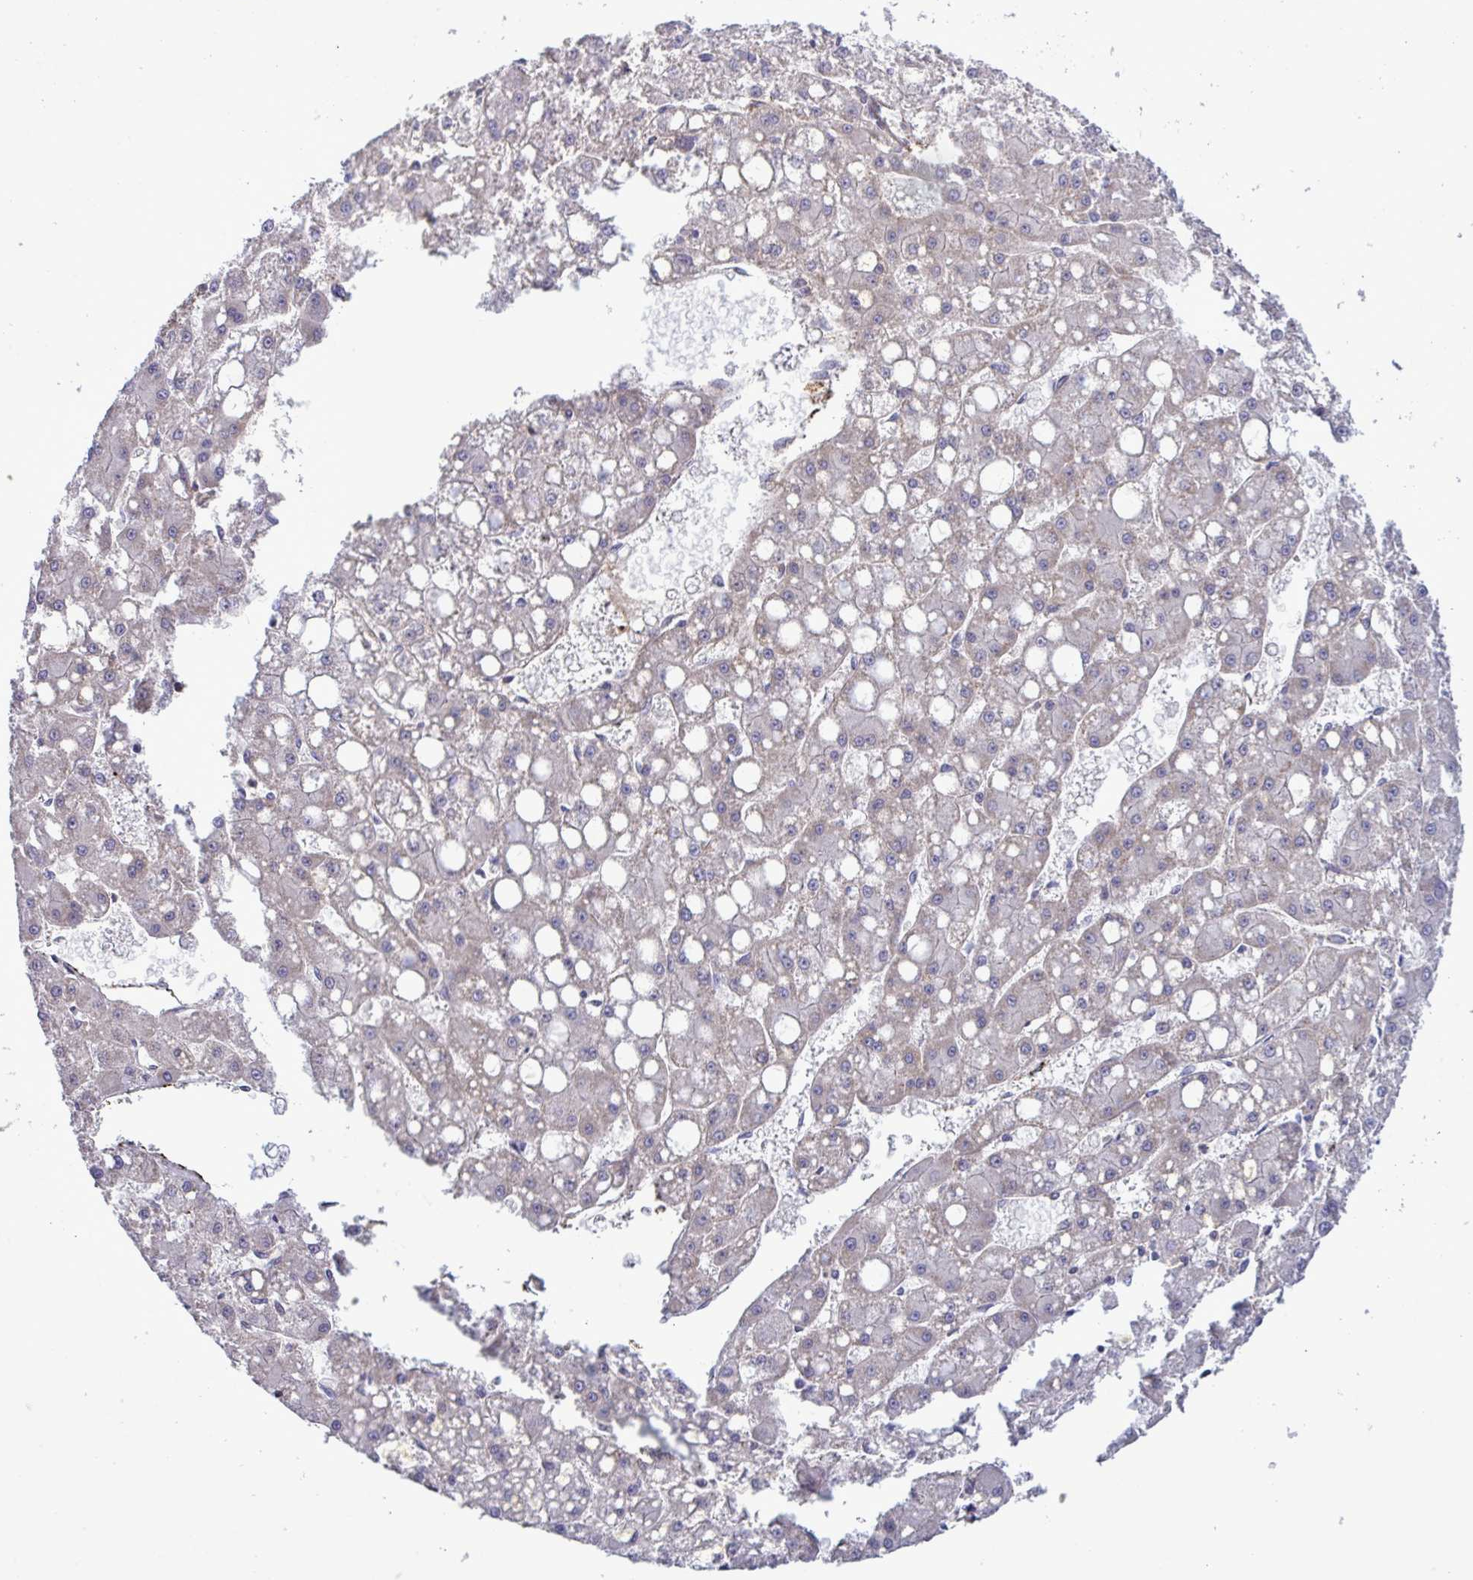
{"staining": {"intensity": "weak", "quantity": "<25%", "location": "cytoplasmic/membranous"}, "tissue": "liver cancer", "cell_type": "Tumor cells", "image_type": "cancer", "snomed": [{"axis": "morphology", "description": "Carcinoma, Hepatocellular, NOS"}, {"axis": "topography", "description": "Liver"}], "caption": "Tumor cells are negative for protein expression in human liver cancer (hepatocellular carcinoma).", "gene": "CD101", "patient": {"sex": "male", "age": 67}}